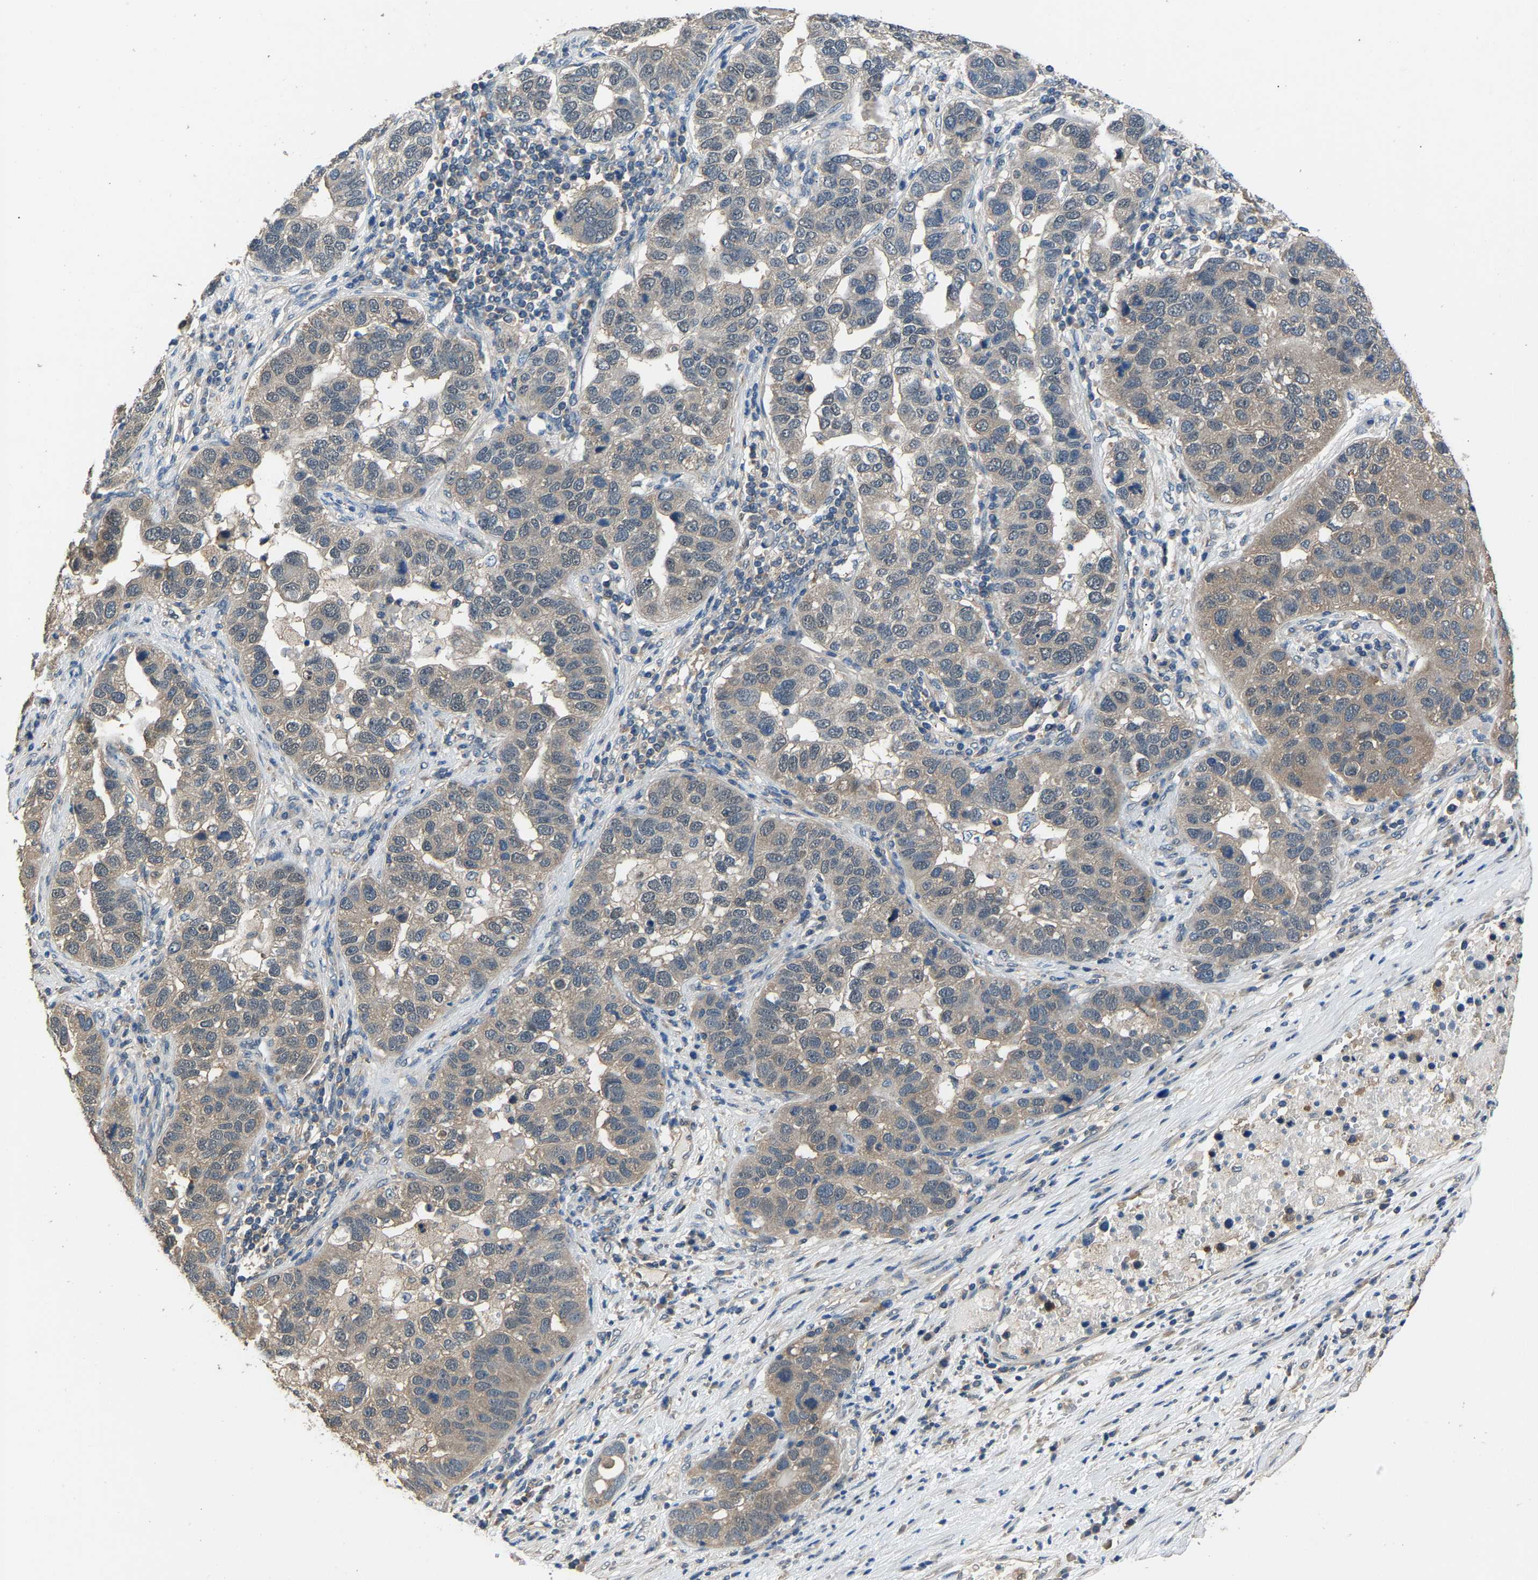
{"staining": {"intensity": "weak", "quantity": "25%-75%", "location": "cytoplasmic/membranous"}, "tissue": "pancreatic cancer", "cell_type": "Tumor cells", "image_type": "cancer", "snomed": [{"axis": "morphology", "description": "Adenocarcinoma, NOS"}, {"axis": "topography", "description": "Pancreas"}], "caption": "An image of human adenocarcinoma (pancreatic) stained for a protein reveals weak cytoplasmic/membranous brown staining in tumor cells.", "gene": "ABCC9", "patient": {"sex": "female", "age": 61}}